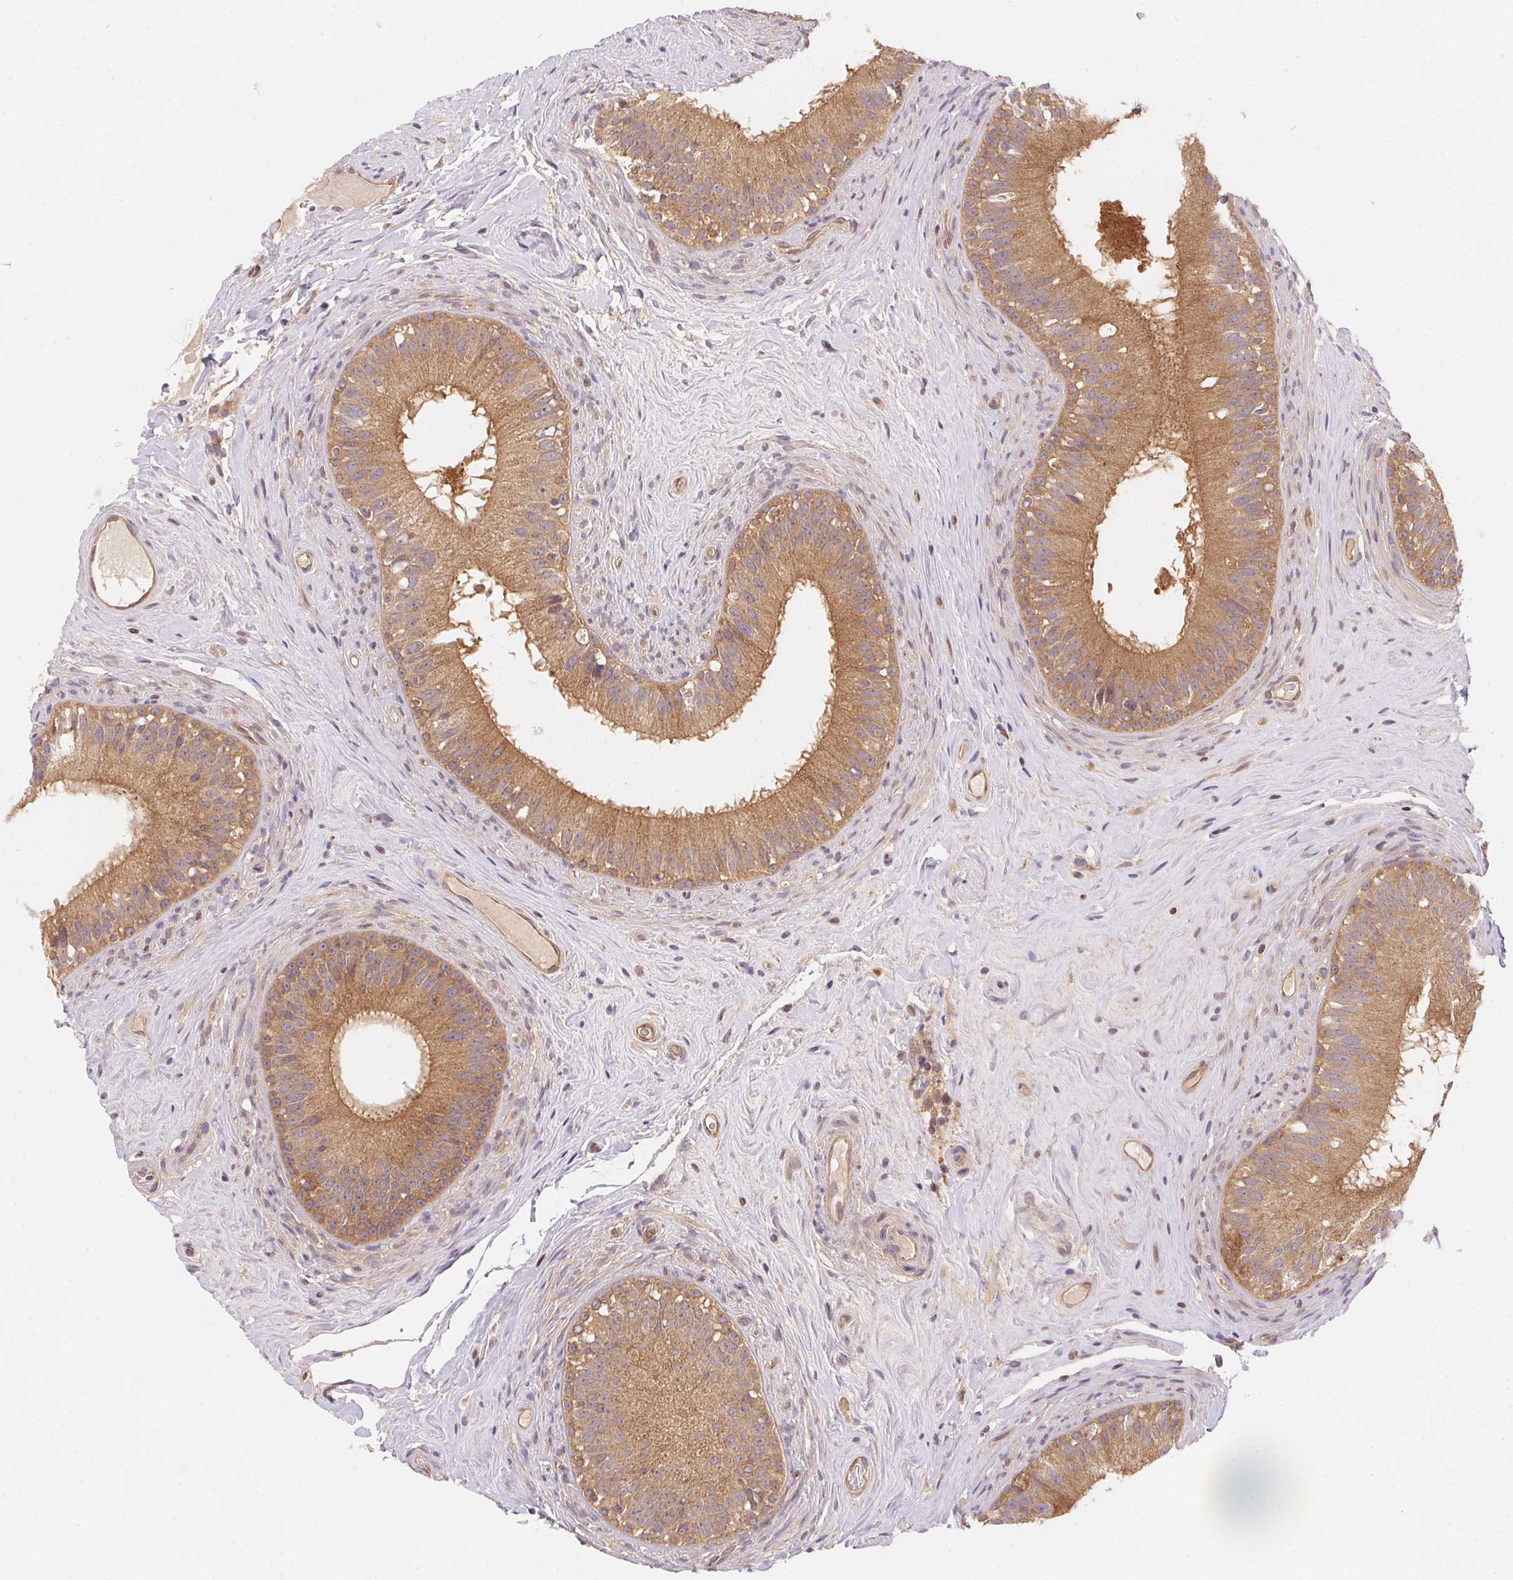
{"staining": {"intensity": "moderate", "quantity": ">75%", "location": "cytoplasmic/membranous"}, "tissue": "epididymis", "cell_type": "Glandular cells", "image_type": "normal", "snomed": [{"axis": "morphology", "description": "Normal tissue, NOS"}, {"axis": "topography", "description": "Epididymis"}], "caption": "Benign epididymis shows moderate cytoplasmic/membranous staining in about >75% of glandular cells.", "gene": "PRKAA1", "patient": {"sex": "male", "age": 59}}